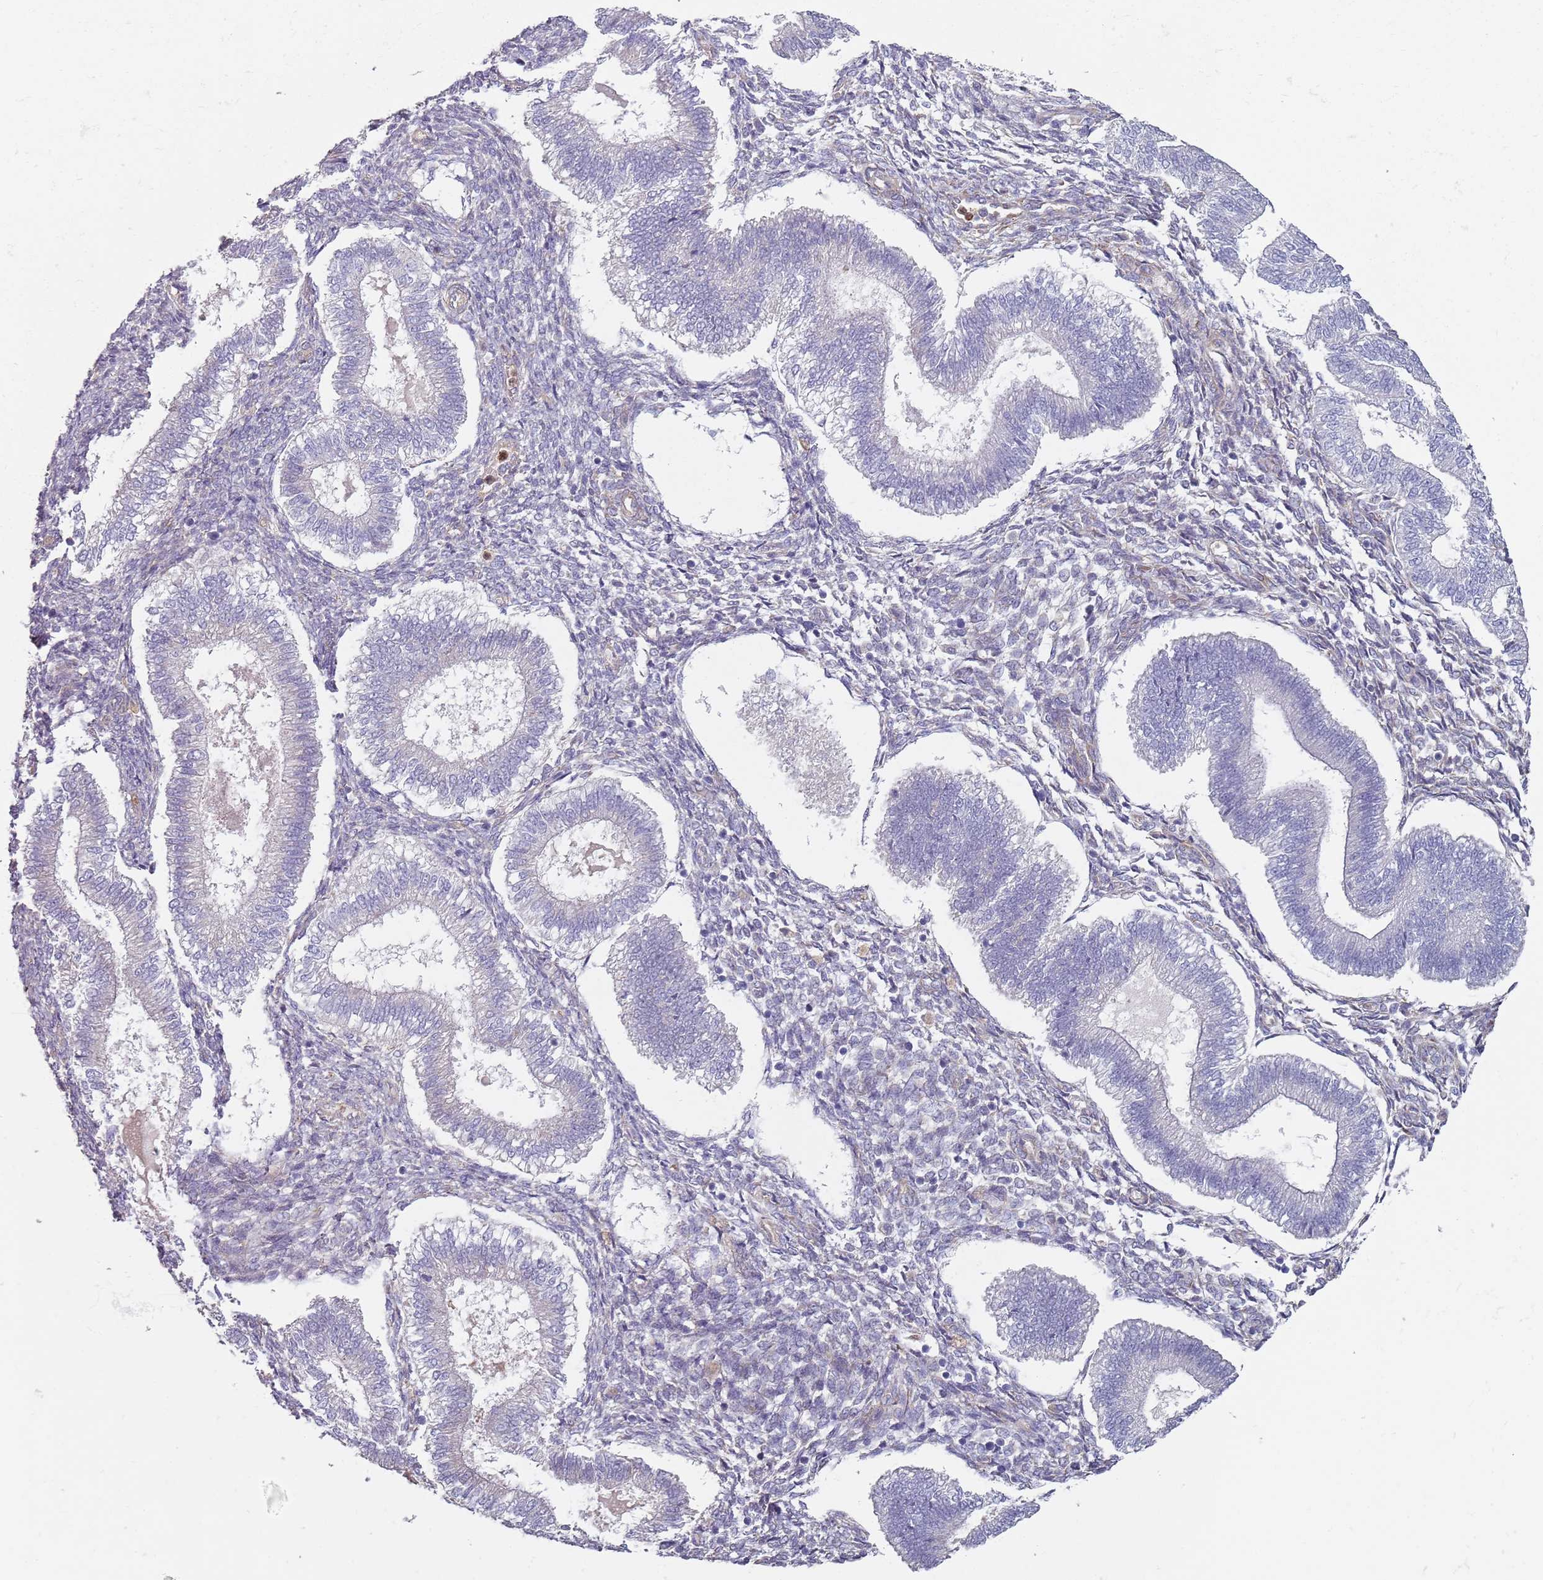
{"staining": {"intensity": "moderate", "quantity": "<25%", "location": "cytoplasmic/membranous"}, "tissue": "endometrium", "cell_type": "Cells in endometrial stroma", "image_type": "normal", "snomed": [{"axis": "morphology", "description": "Normal tissue, NOS"}, {"axis": "topography", "description": "Endometrium"}], "caption": "The immunohistochemical stain labels moderate cytoplasmic/membranous expression in cells in endometrial stroma of unremarkable endometrium.", "gene": "PHLPP2", "patient": {"sex": "female", "age": 25}}